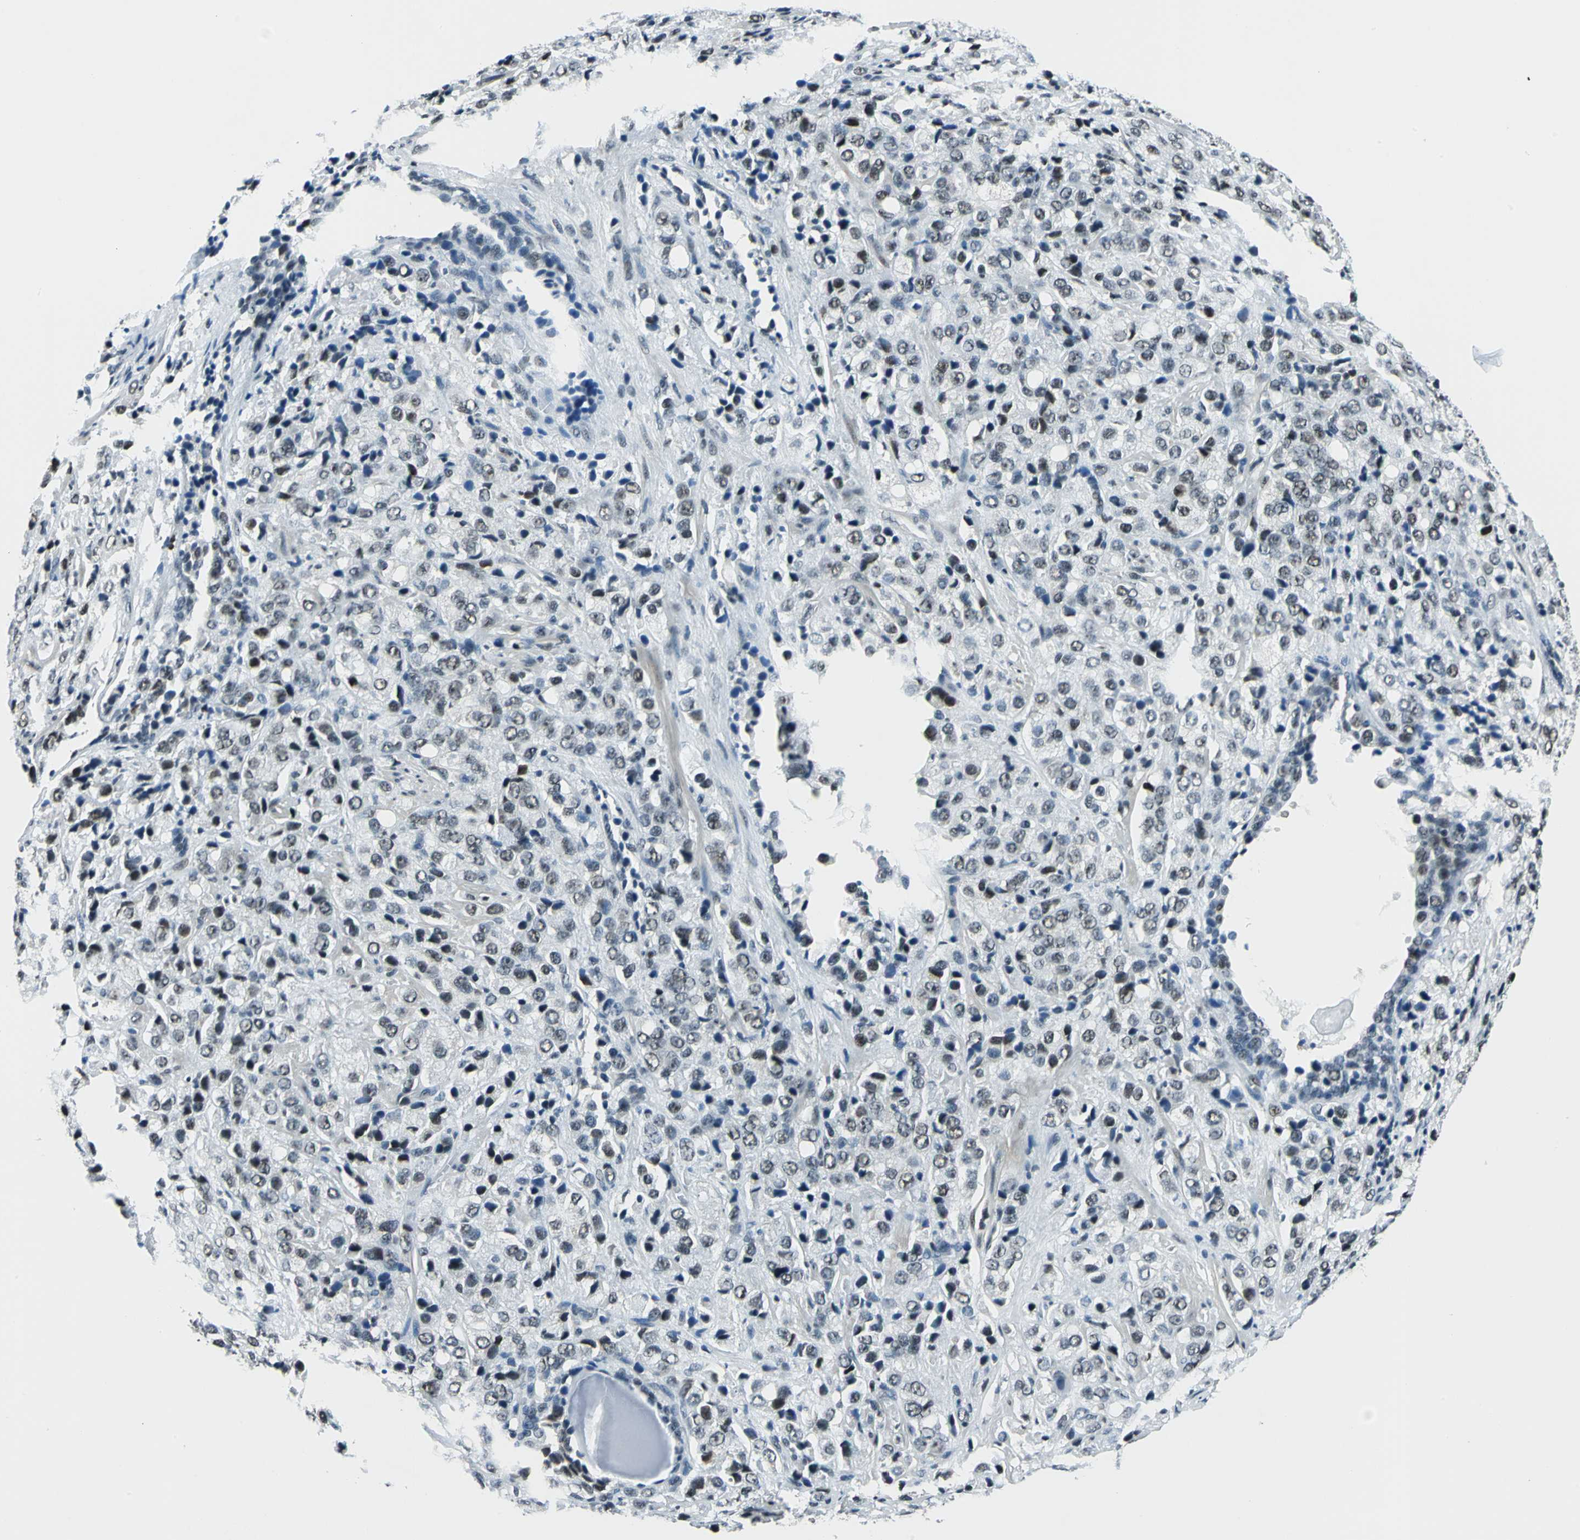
{"staining": {"intensity": "strong", "quantity": ">75%", "location": "nuclear"}, "tissue": "prostate cancer", "cell_type": "Tumor cells", "image_type": "cancer", "snomed": [{"axis": "morphology", "description": "Adenocarcinoma, High grade"}, {"axis": "topography", "description": "Prostate"}], "caption": "Strong nuclear expression is identified in approximately >75% of tumor cells in prostate adenocarcinoma (high-grade).", "gene": "KAT6B", "patient": {"sex": "male", "age": 70}}